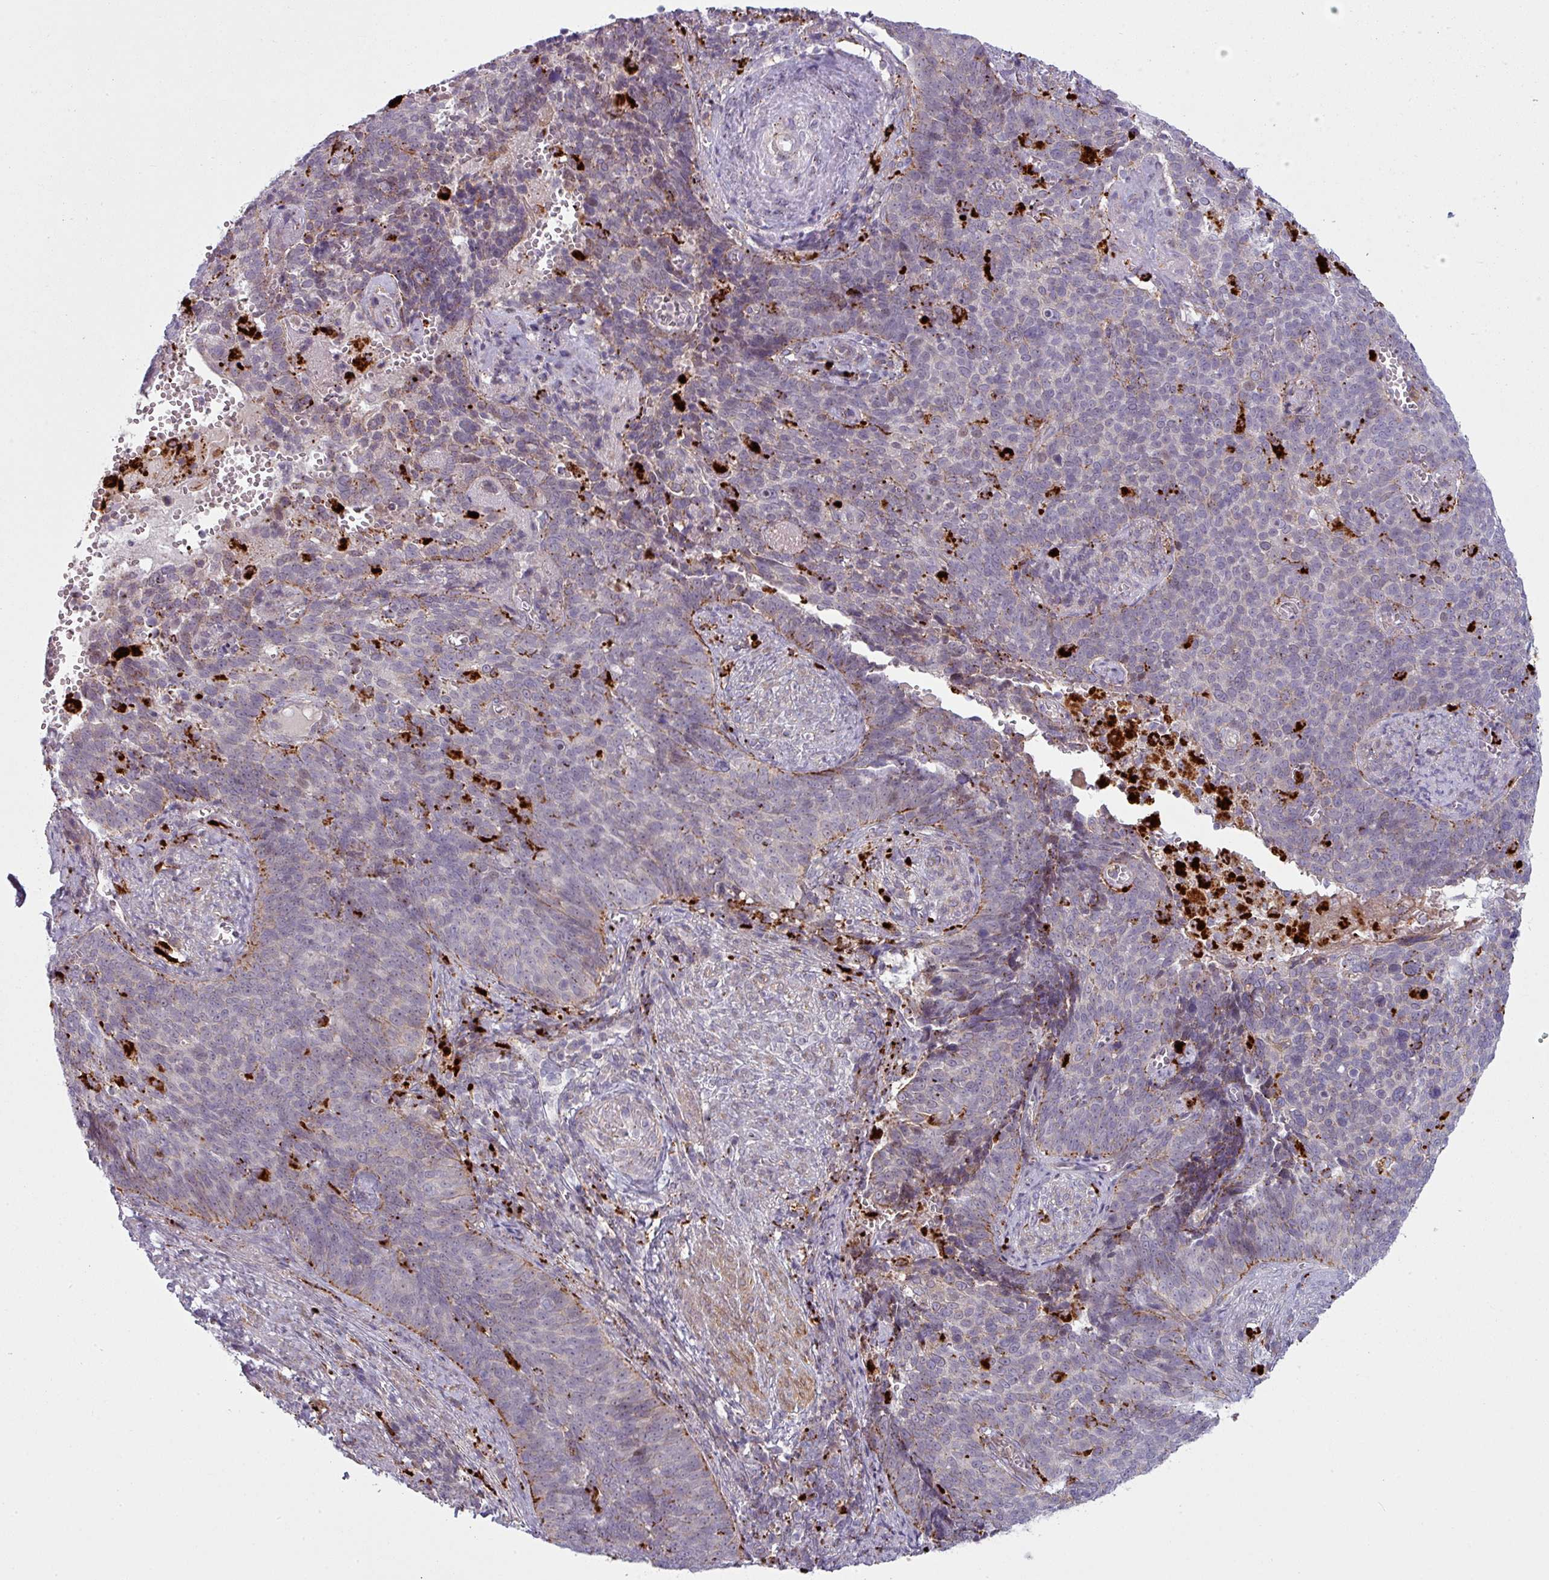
{"staining": {"intensity": "moderate", "quantity": "<25%", "location": "cytoplasmic/membranous"}, "tissue": "cervical cancer", "cell_type": "Tumor cells", "image_type": "cancer", "snomed": [{"axis": "morphology", "description": "Normal tissue, NOS"}, {"axis": "morphology", "description": "Squamous cell carcinoma, NOS"}, {"axis": "topography", "description": "Cervix"}], "caption": "Immunohistochemical staining of human squamous cell carcinoma (cervical) exhibits low levels of moderate cytoplasmic/membranous protein staining in about <25% of tumor cells.", "gene": "MAP7D2", "patient": {"sex": "female", "age": 39}}